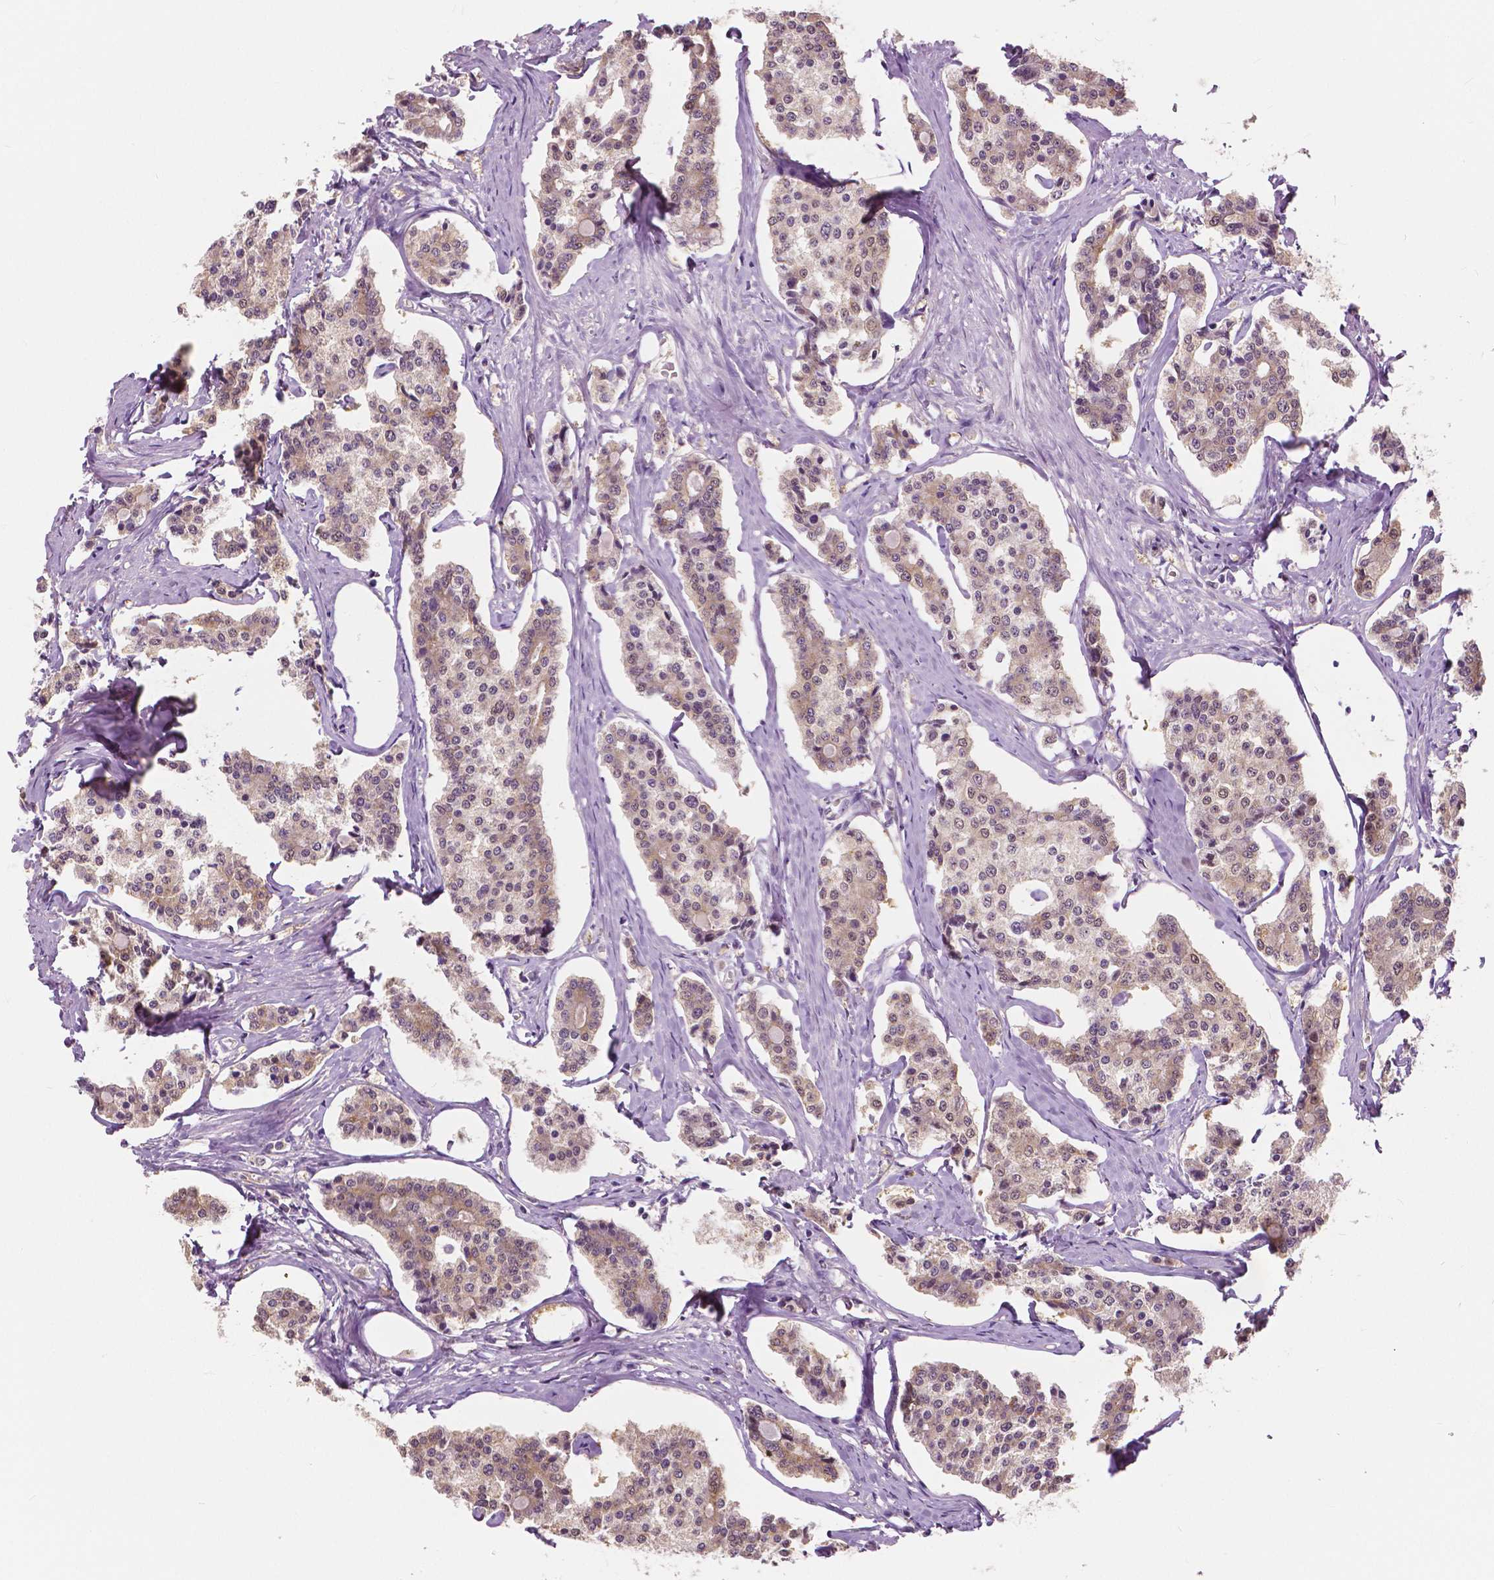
{"staining": {"intensity": "weak", "quantity": "25%-75%", "location": "cytoplasmic/membranous"}, "tissue": "carcinoid", "cell_type": "Tumor cells", "image_type": "cancer", "snomed": [{"axis": "morphology", "description": "Carcinoid, malignant, NOS"}, {"axis": "topography", "description": "Small intestine"}], "caption": "Malignant carcinoid was stained to show a protein in brown. There is low levels of weak cytoplasmic/membranous staining in approximately 25%-75% of tumor cells.", "gene": "TKFC", "patient": {"sex": "female", "age": 65}}